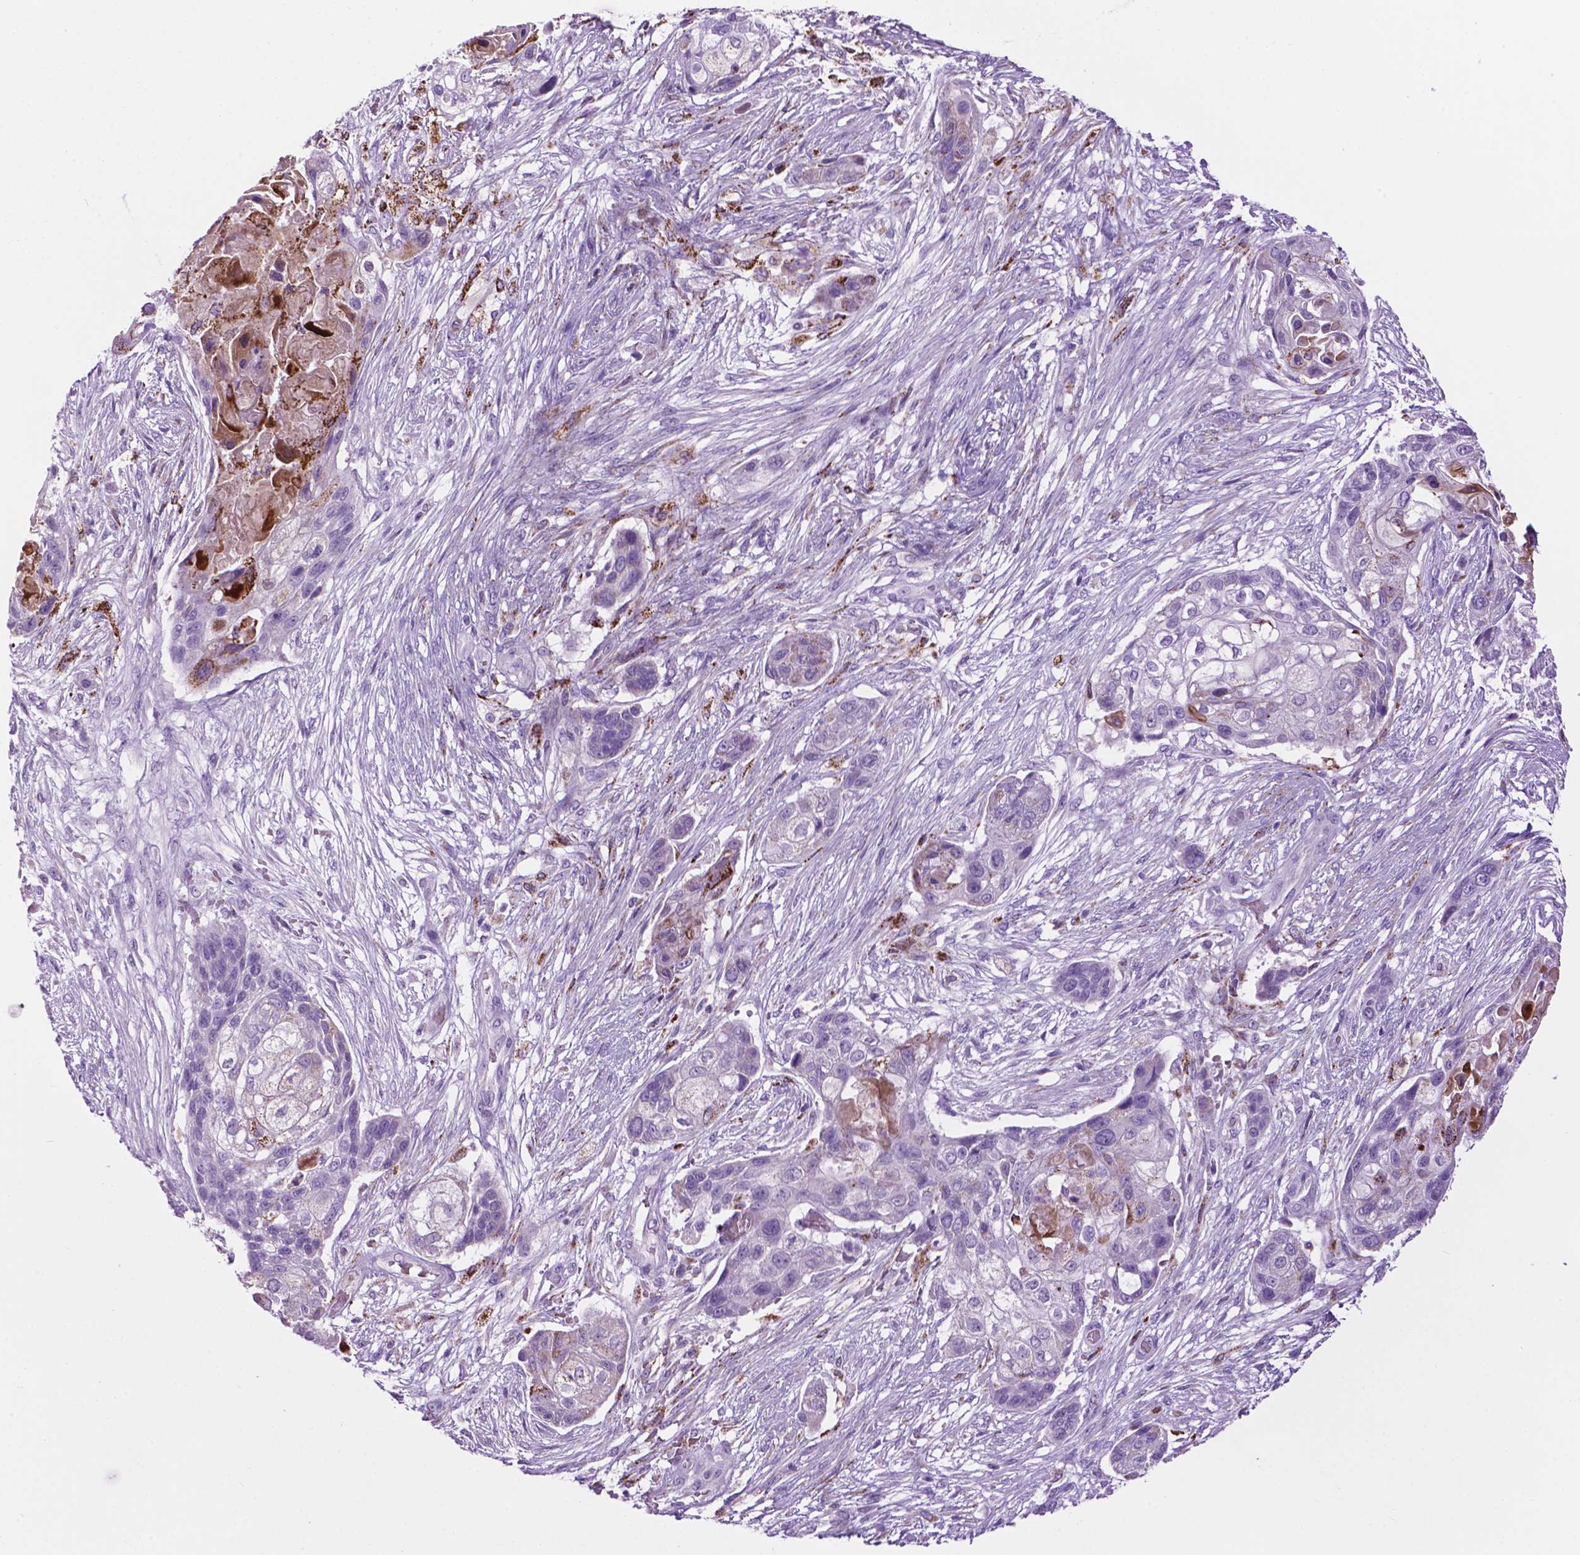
{"staining": {"intensity": "negative", "quantity": "none", "location": "none"}, "tissue": "lung cancer", "cell_type": "Tumor cells", "image_type": "cancer", "snomed": [{"axis": "morphology", "description": "Squamous cell carcinoma, NOS"}, {"axis": "topography", "description": "Lung"}], "caption": "An immunohistochemistry histopathology image of lung cancer is shown. There is no staining in tumor cells of lung cancer.", "gene": "TMEM132E", "patient": {"sex": "male", "age": 69}}